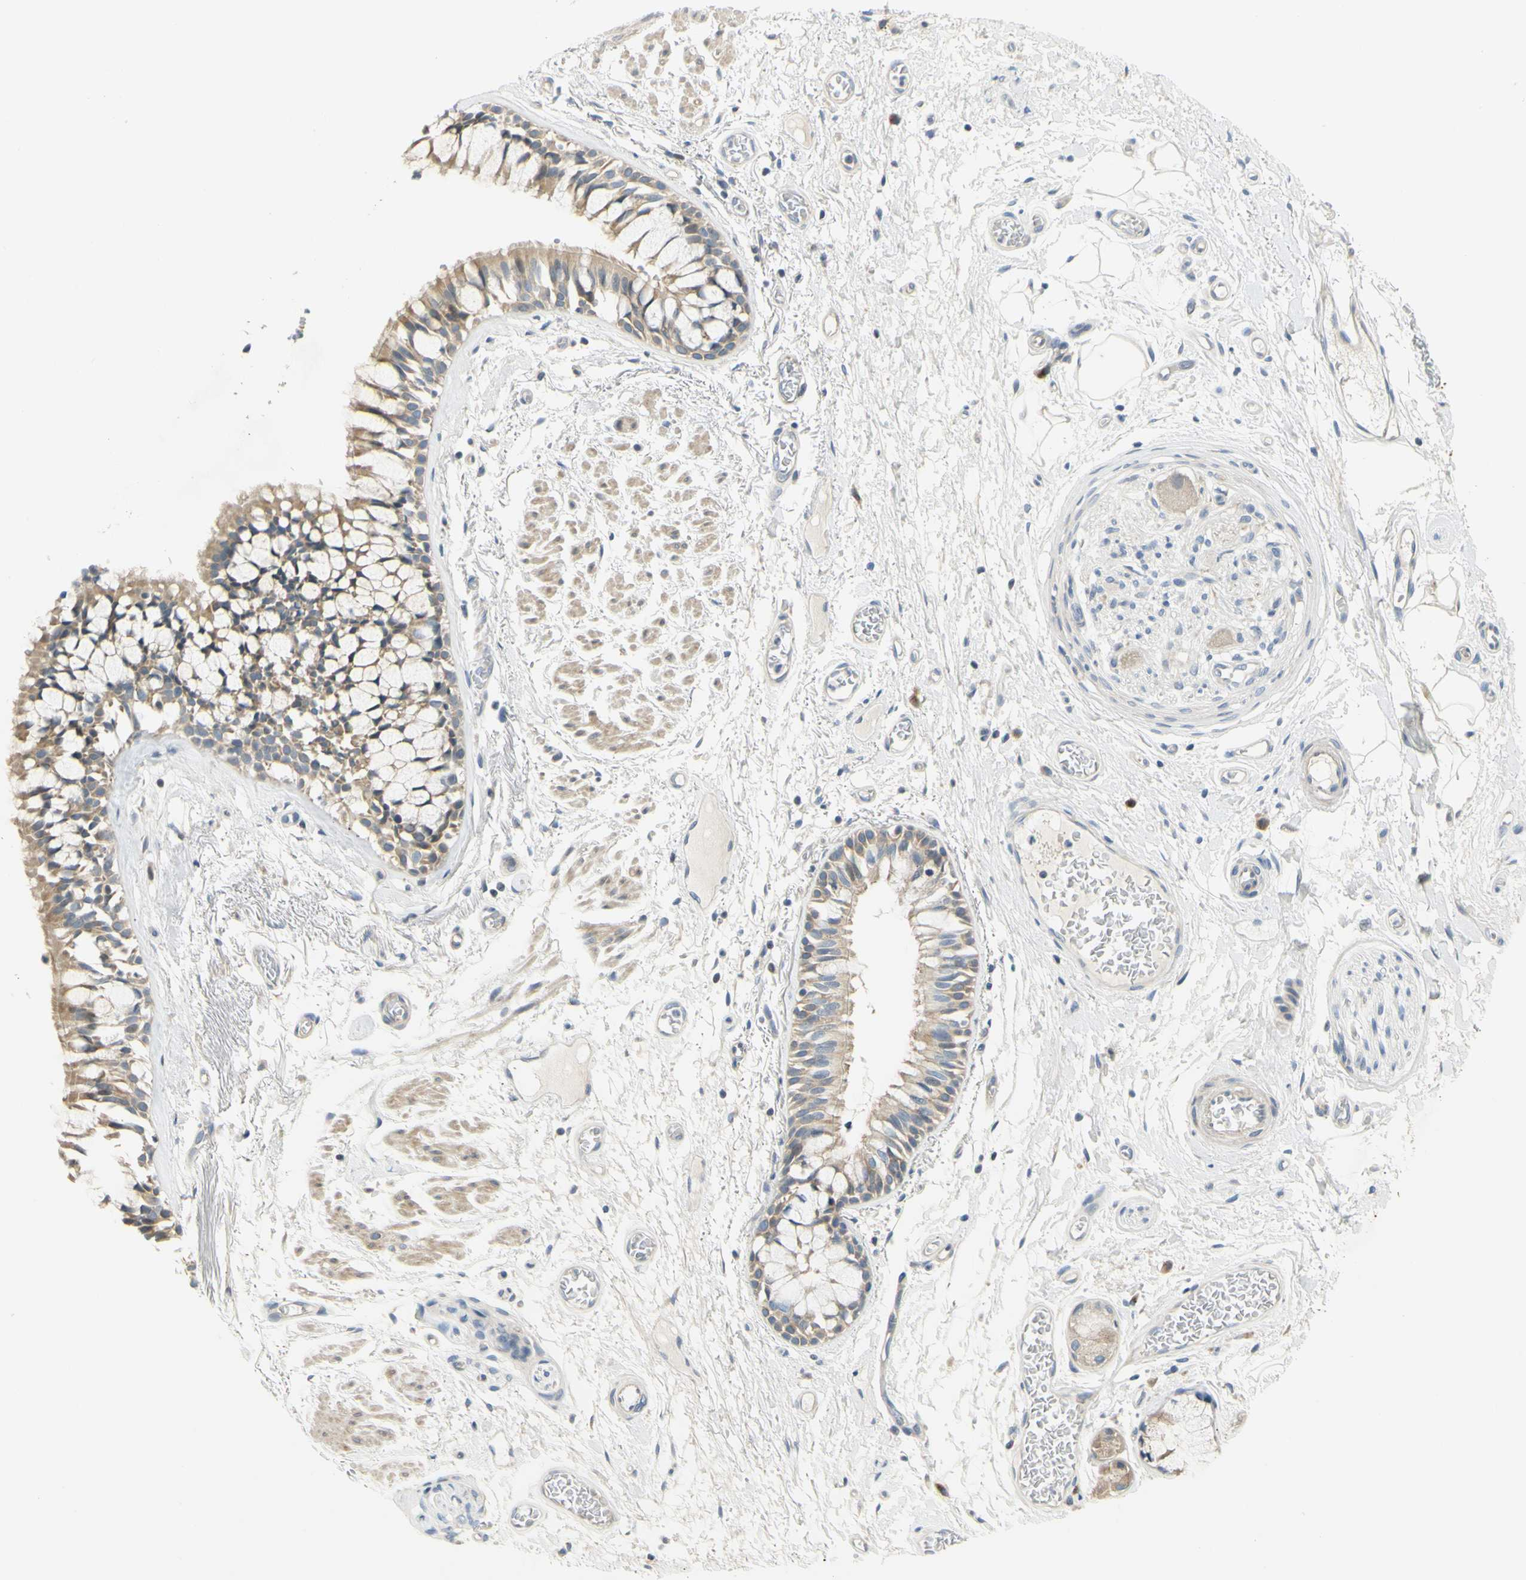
{"staining": {"intensity": "moderate", "quantity": ">75%", "location": "cytoplasmic/membranous"}, "tissue": "bronchus", "cell_type": "Respiratory epithelial cells", "image_type": "normal", "snomed": [{"axis": "morphology", "description": "Normal tissue, NOS"}, {"axis": "topography", "description": "Bronchus"}], "caption": "A brown stain shows moderate cytoplasmic/membranous positivity of a protein in respiratory epithelial cells of unremarkable bronchus. (brown staining indicates protein expression, while blue staining denotes nuclei).", "gene": "CCNB2", "patient": {"sex": "male", "age": 66}}